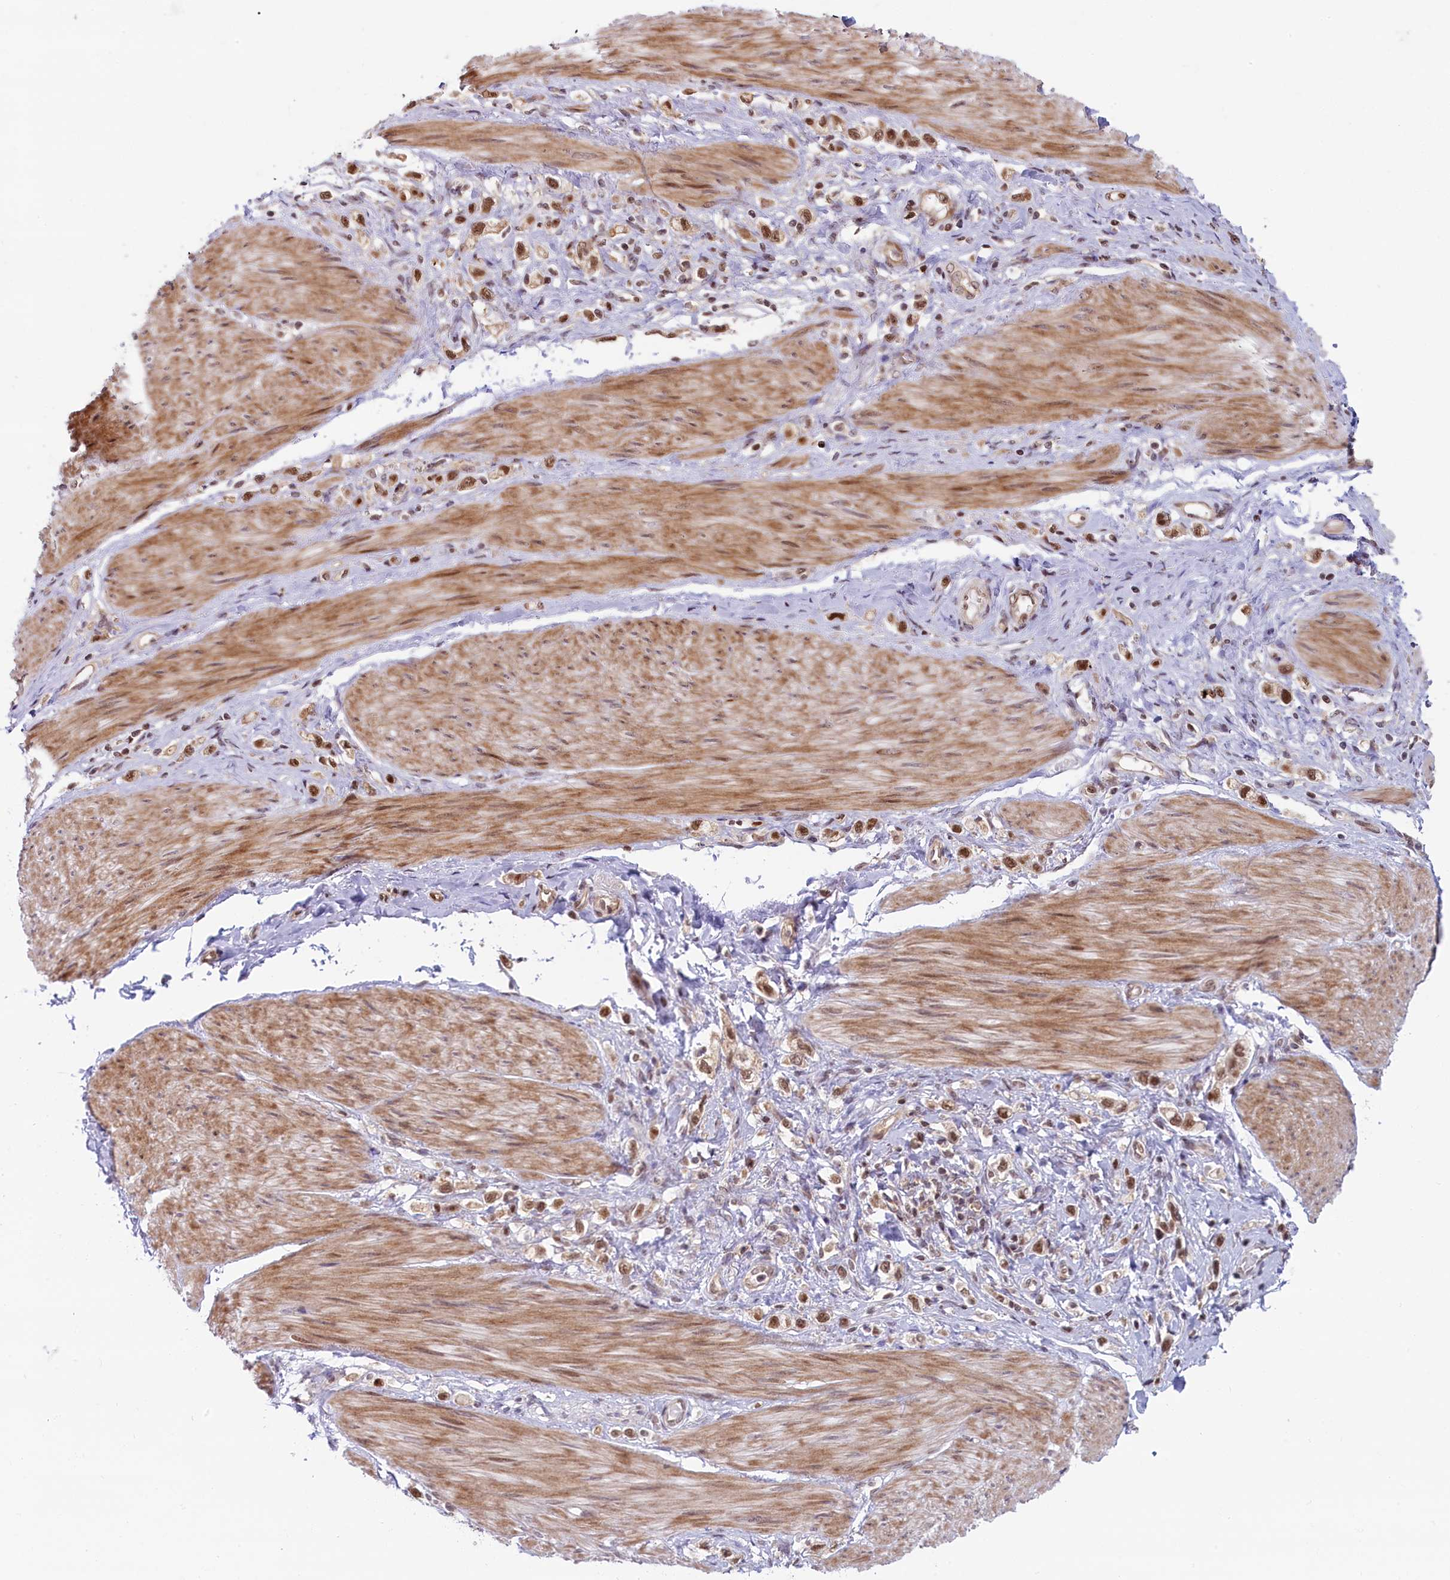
{"staining": {"intensity": "moderate", "quantity": ">75%", "location": "nuclear"}, "tissue": "stomach cancer", "cell_type": "Tumor cells", "image_type": "cancer", "snomed": [{"axis": "morphology", "description": "Adenocarcinoma, NOS"}, {"axis": "topography", "description": "Stomach"}], "caption": "IHC photomicrograph of human stomach adenocarcinoma stained for a protein (brown), which reveals medium levels of moderate nuclear expression in approximately >75% of tumor cells.", "gene": "FCHO1", "patient": {"sex": "female", "age": 65}}